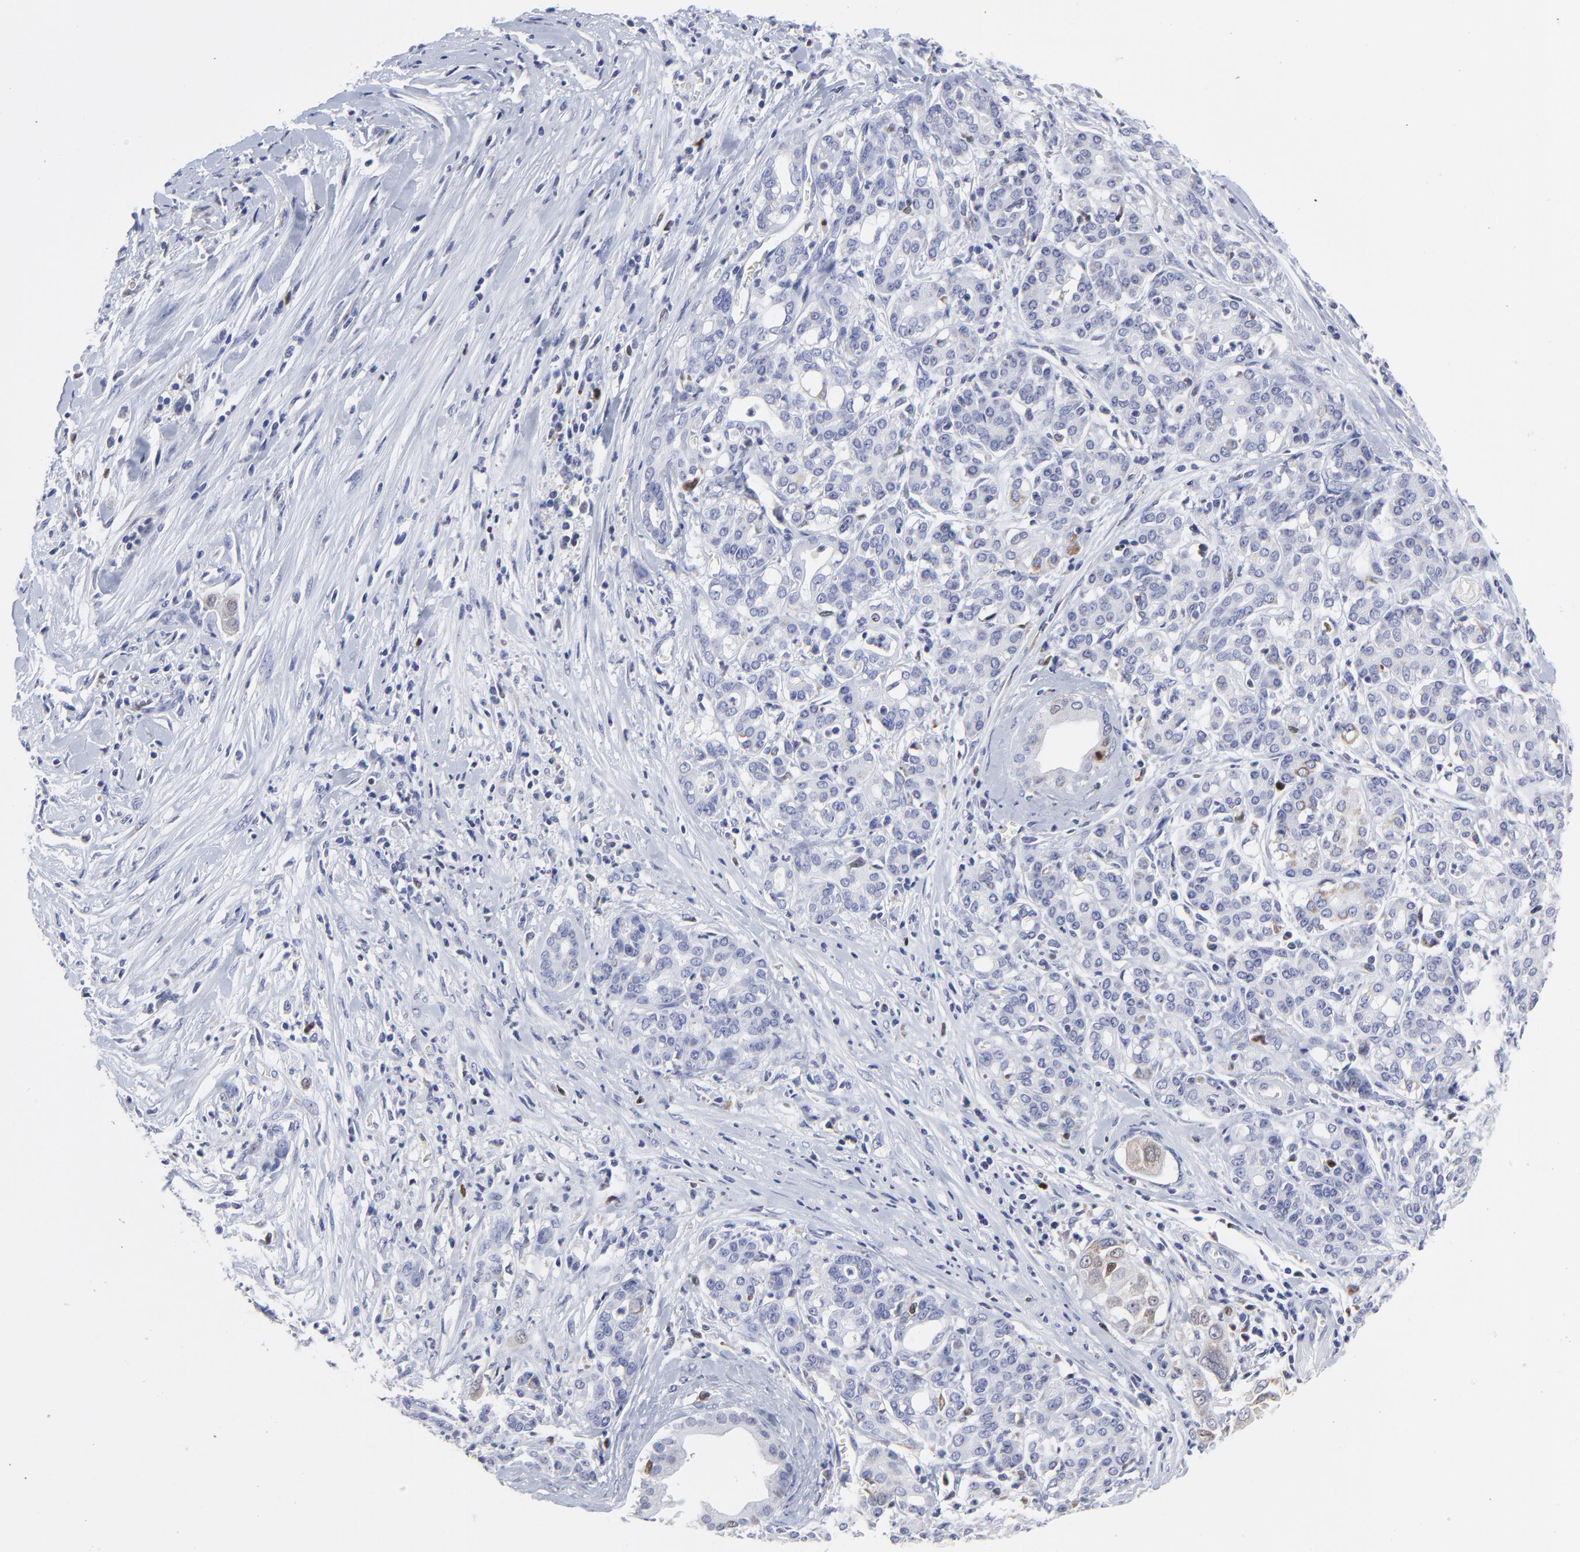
{"staining": {"intensity": "weak", "quantity": "<25%", "location": "cytoplasmic/membranous,nuclear"}, "tissue": "pancreatic cancer", "cell_type": "Tumor cells", "image_type": "cancer", "snomed": [{"axis": "morphology", "description": "Adenocarcinoma, NOS"}, {"axis": "topography", "description": "Pancreas"}], "caption": "IHC of human pancreatic cancer (adenocarcinoma) displays no staining in tumor cells.", "gene": "NCAPH", "patient": {"sex": "female", "age": 52}}